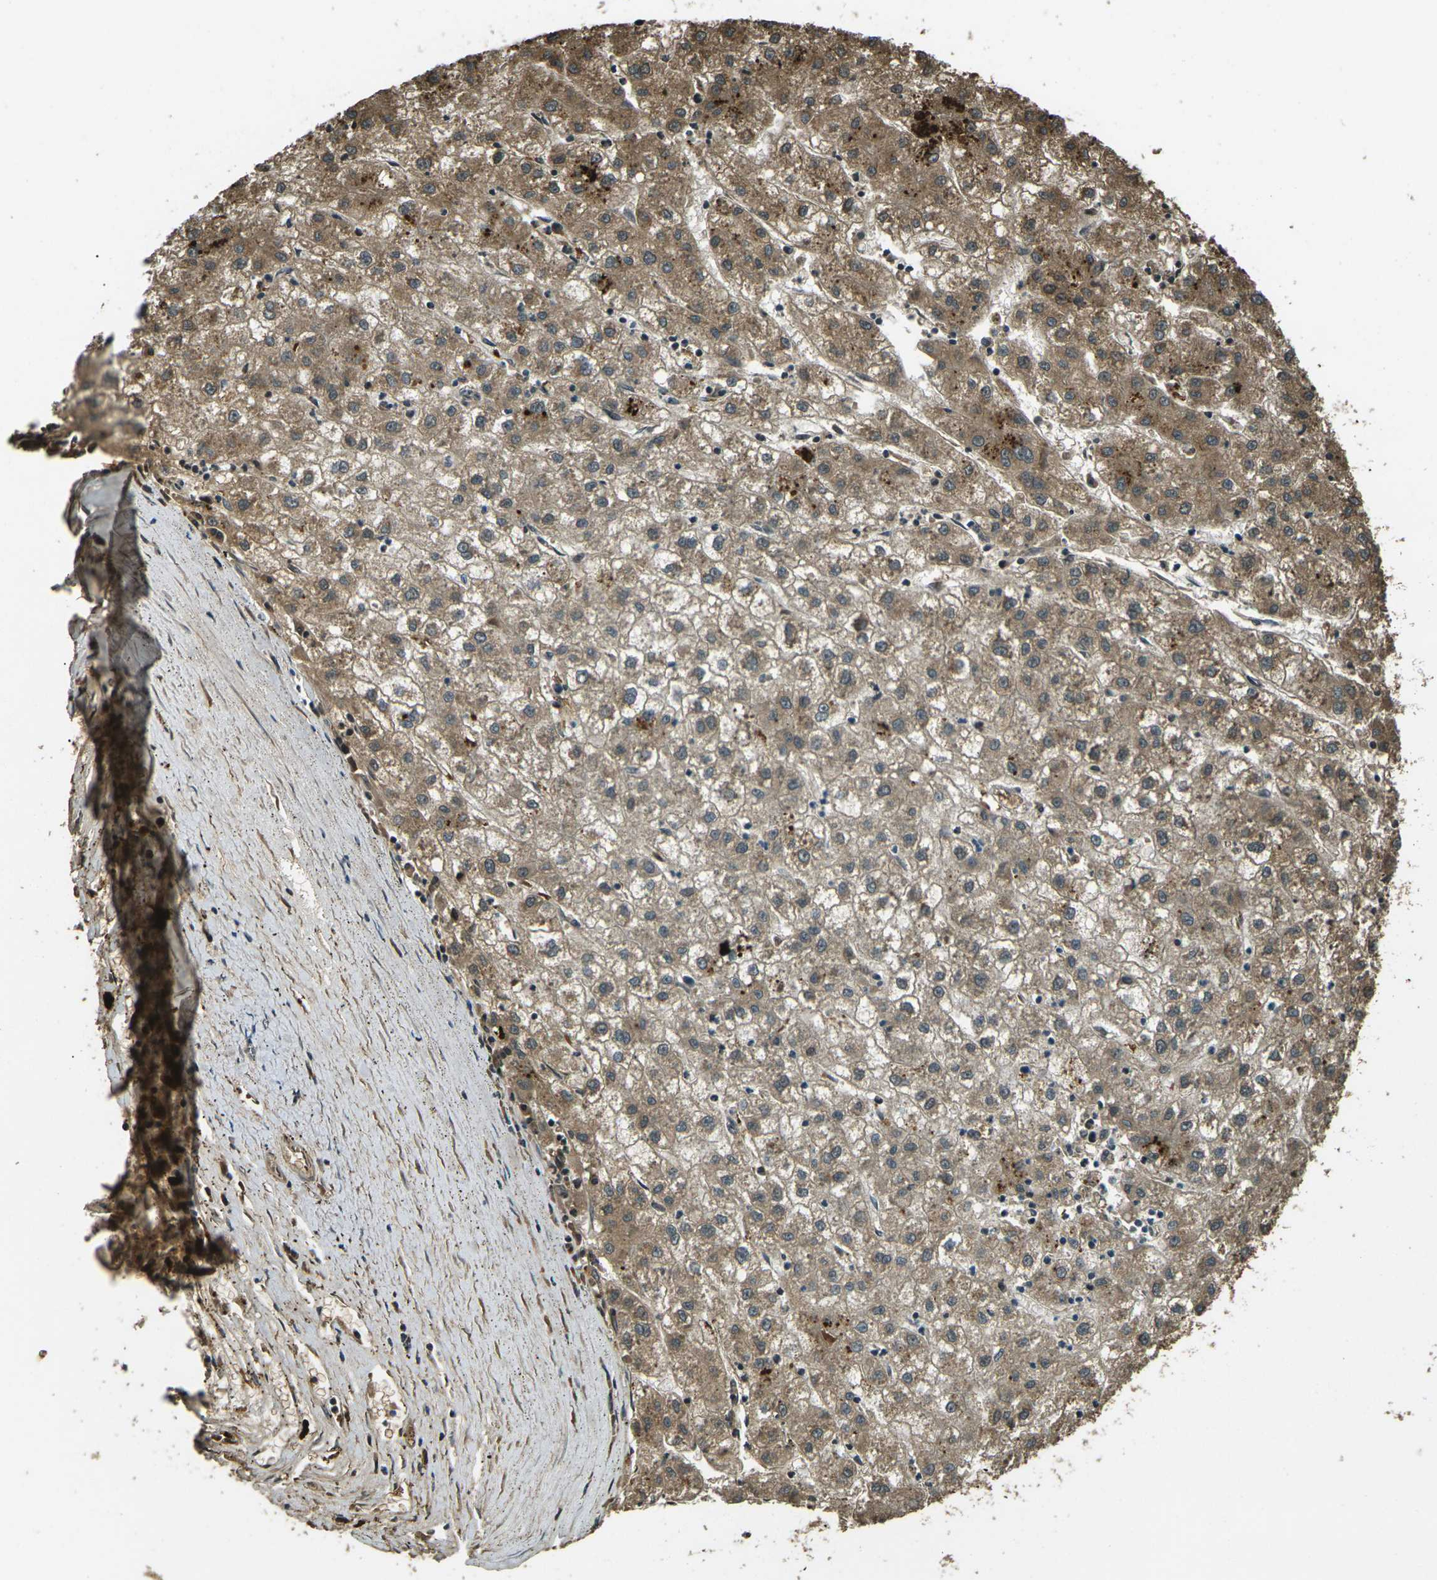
{"staining": {"intensity": "moderate", "quantity": ">75%", "location": "cytoplasmic/membranous"}, "tissue": "liver cancer", "cell_type": "Tumor cells", "image_type": "cancer", "snomed": [{"axis": "morphology", "description": "Carcinoma, Hepatocellular, NOS"}, {"axis": "topography", "description": "Liver"}], "caption": "Immunohistochemical staining of human liver cancer shows medium levels of moderate cytoplasmic/membranous protein positivity in approximately >75% of tumor cells.", "gene": "TOR1A", "patient": {"sex": "male", "age": 72}}